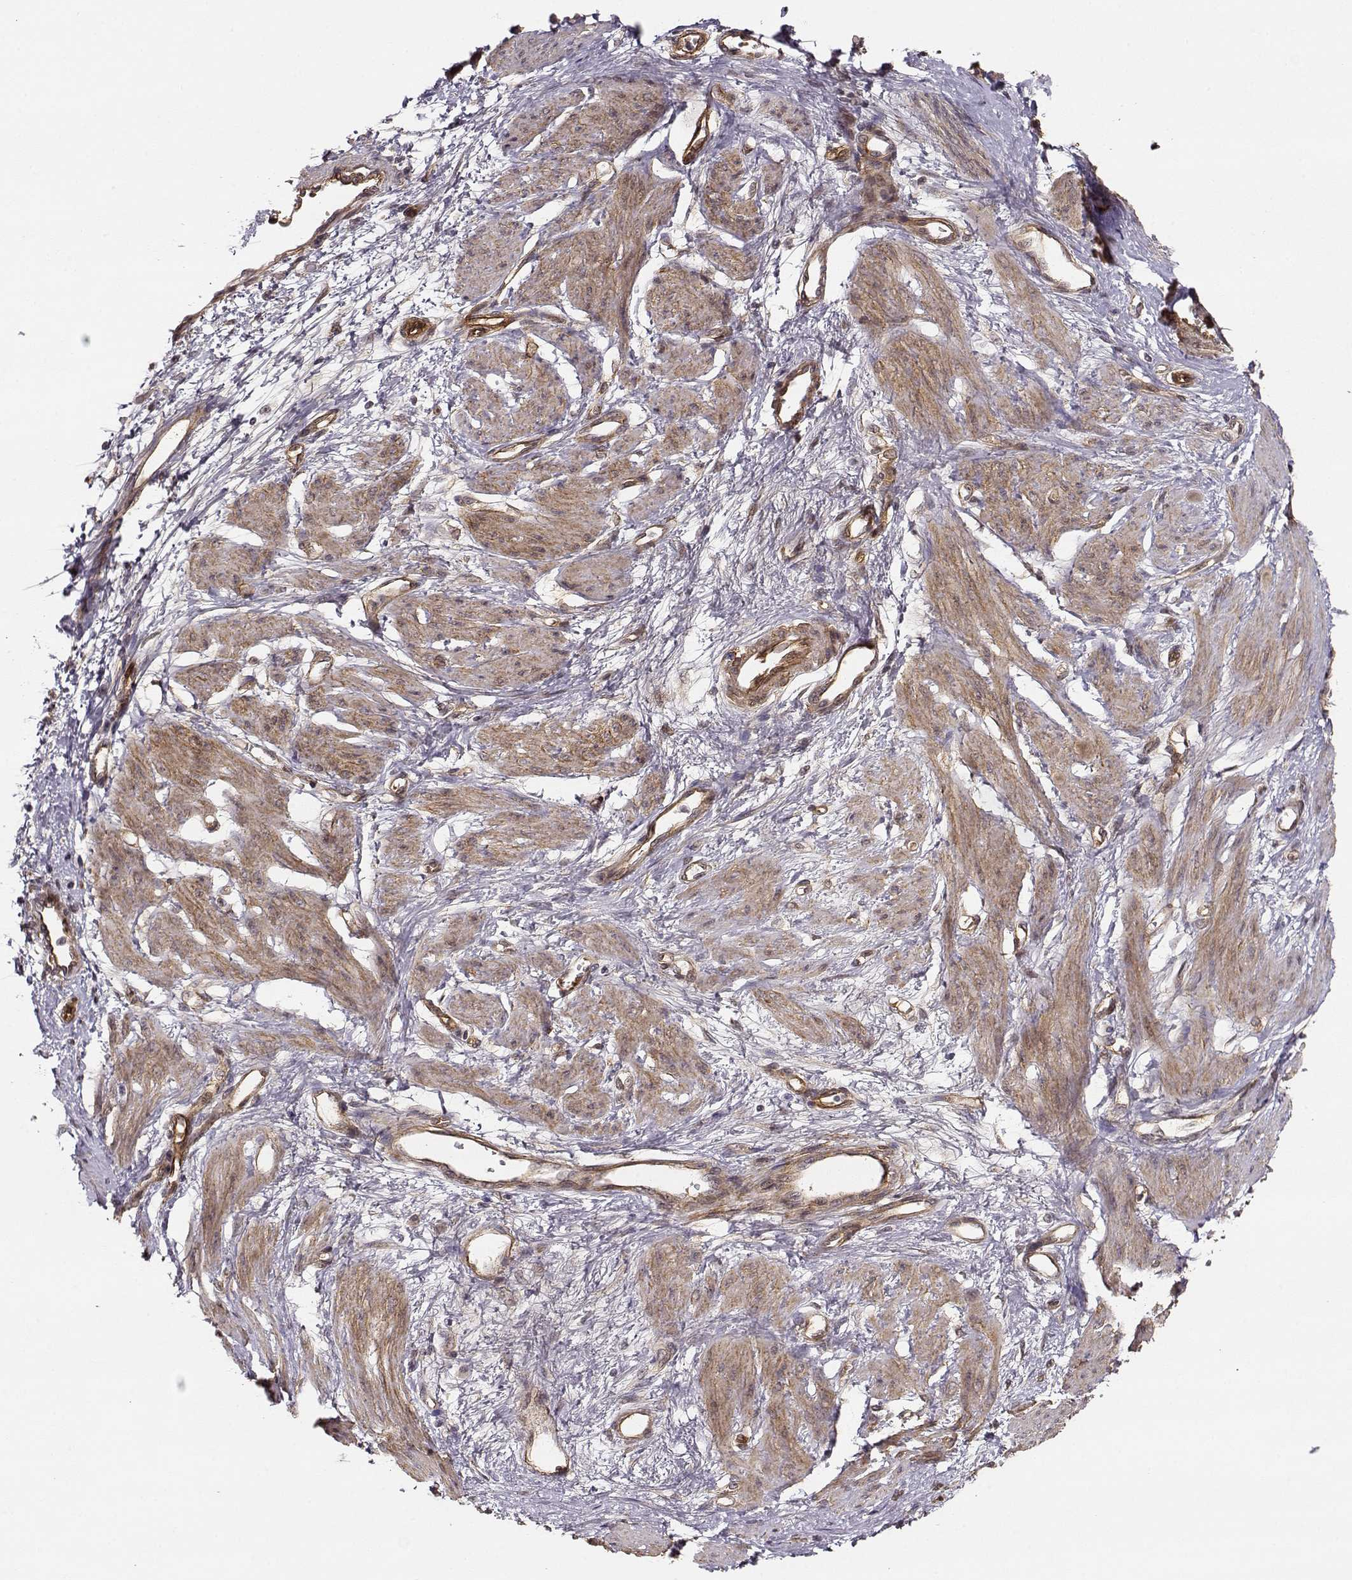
{"staining": {"intensity": "moderate", "quantity": "25%-75%", "location": "cytoplasmic/membranous"}, "tissue": "smooth muscle", "cell_type": "Smooth muscle cells", "image_type": "normal", "snomed": [{"axis": "morphology", "description": "Normal tissue, NOS"}, {"axis": "topography", "description": "Smooth muscle"}, {"axis": "topography", "description": "Uterus"}], "caption": "Immunohistochemistry (DAB) staining of normal human smooth muscle exhibits moderate cytoplasmic/membranous protein positivity in about 25%-75% of smooth muscle cells. Using DAB (3,3'-diaminobenzidine) (brown) and hematoxylin (blue) stains, captured at high magnification using brightfield microscopy.", "gene": "CIR1", "patient": {"sex": "female", "age": 39}}